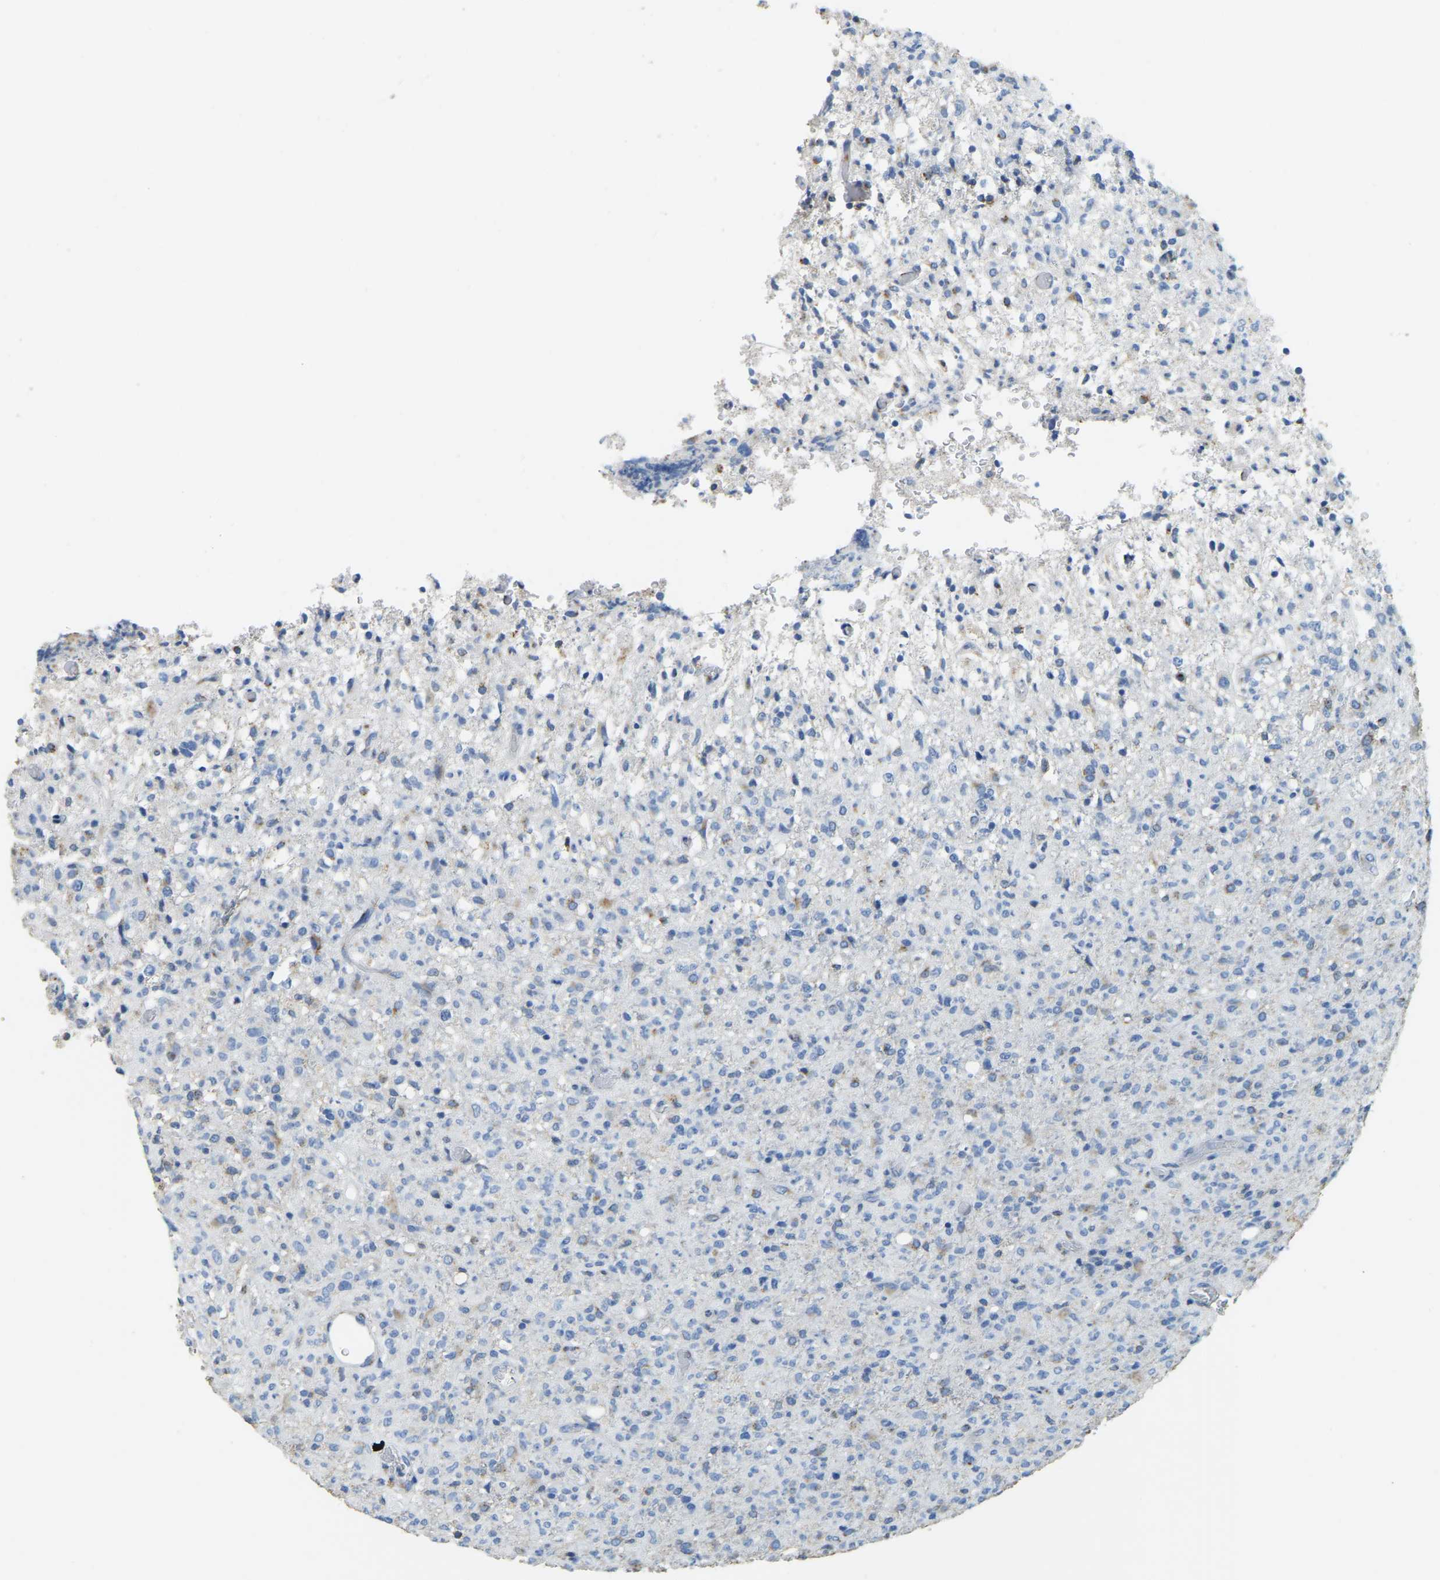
{"staining": {"intensity": "negative", "quantity": "none", "location": "none"}, "tissue": "glioma", "cell_type": "Tumor cells", "image_type": "cancer", "snomed": [{"axis": "morphology", "description": "Glioma, malignant, High grade"}, {"axis": "topography", "description": "Brain"}], "caption": "Human malignant high-grade glioma stained for a protein using immunohistochemistry (IHC) demonstrates no expression in tumor cells.", "gene": "FAM174A", "patient": {"sex": "female", "age": 57}}